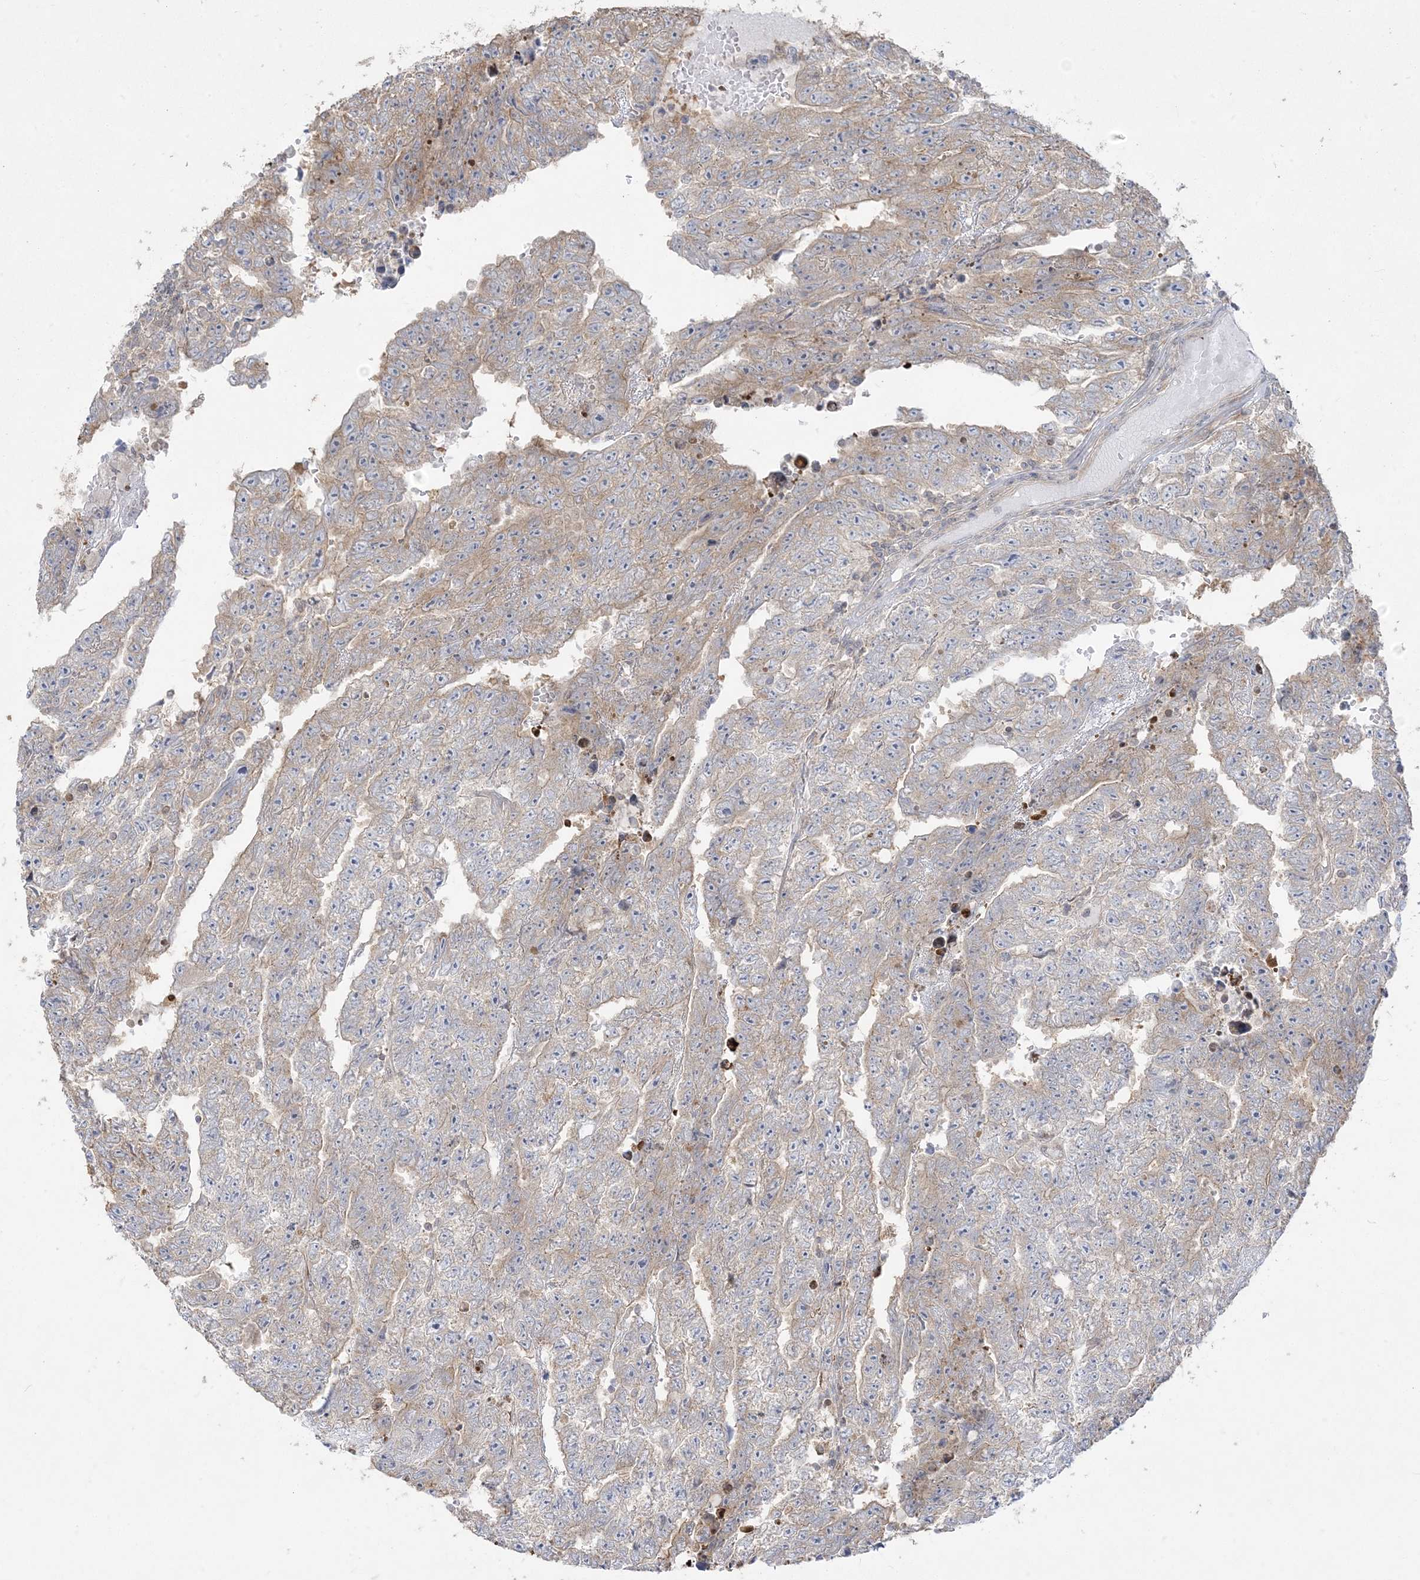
{"staining": {"intensity": "weak", "quantity": "25%-75%", "location": "cytoplasmic/membranous"}, "tissue": "testis cancer", "cell_type": "Tumor cells", "image_type": "cancer", "snomed": [{"axis": "morphology", "description": "Carcinoma, Embryonal, NOS"}, {"axis": "topography", "description": "Testis"}], "caption": "A brown stain labels weak cytoplasmic/membranous expression of a protein in embryonal carcinoma (testis) tumor cells.", "gene": "ZC3H6", "patient": {"sex": "male", "age": 25}}